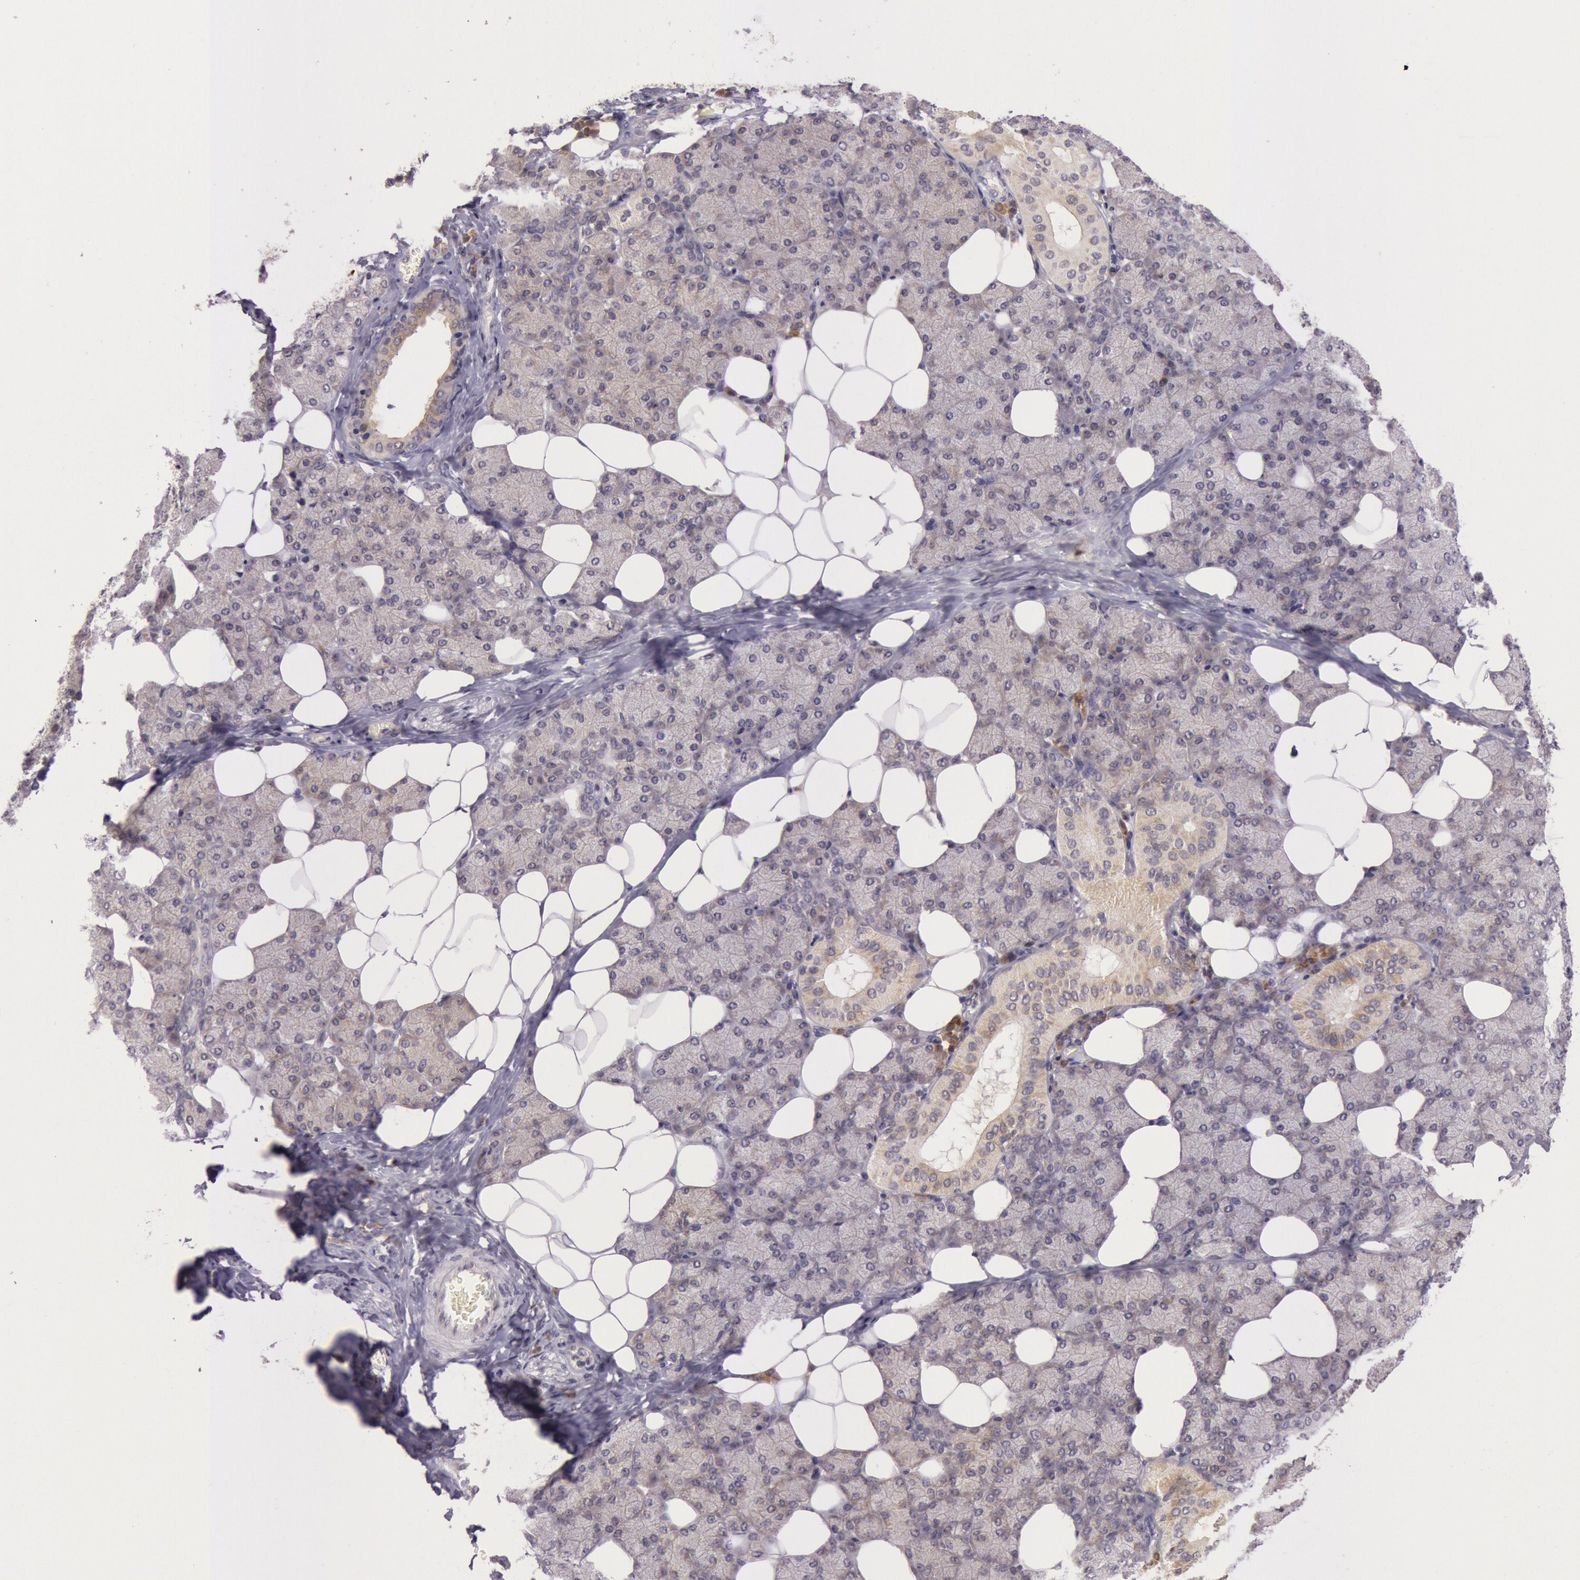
{"staining": {"intensity": "weak", "quantity": "25%-75%", "location": "cytoplasmic/membranous"}, "tissue": "salivary gland", "cell_type": "Glandular cells", "image_type": "normal", "snomed": [{"axis": "morphology", "description": "Normal tissue, NOS"}, {"axis": "topography", "description": "Lymph node"}, {"axis": "topography", "description": "Salivary gland"}], "caption": "Brown immunohistochemical staining in normal salivary gland displays weak cytoplasmic/membranous staining in about 25%-75% of glandular cells. (Brightfield microscopy of DAB IHC at high magnification).", "gene": "CDK16", "patient": {"sex": "male", "age": 8}}